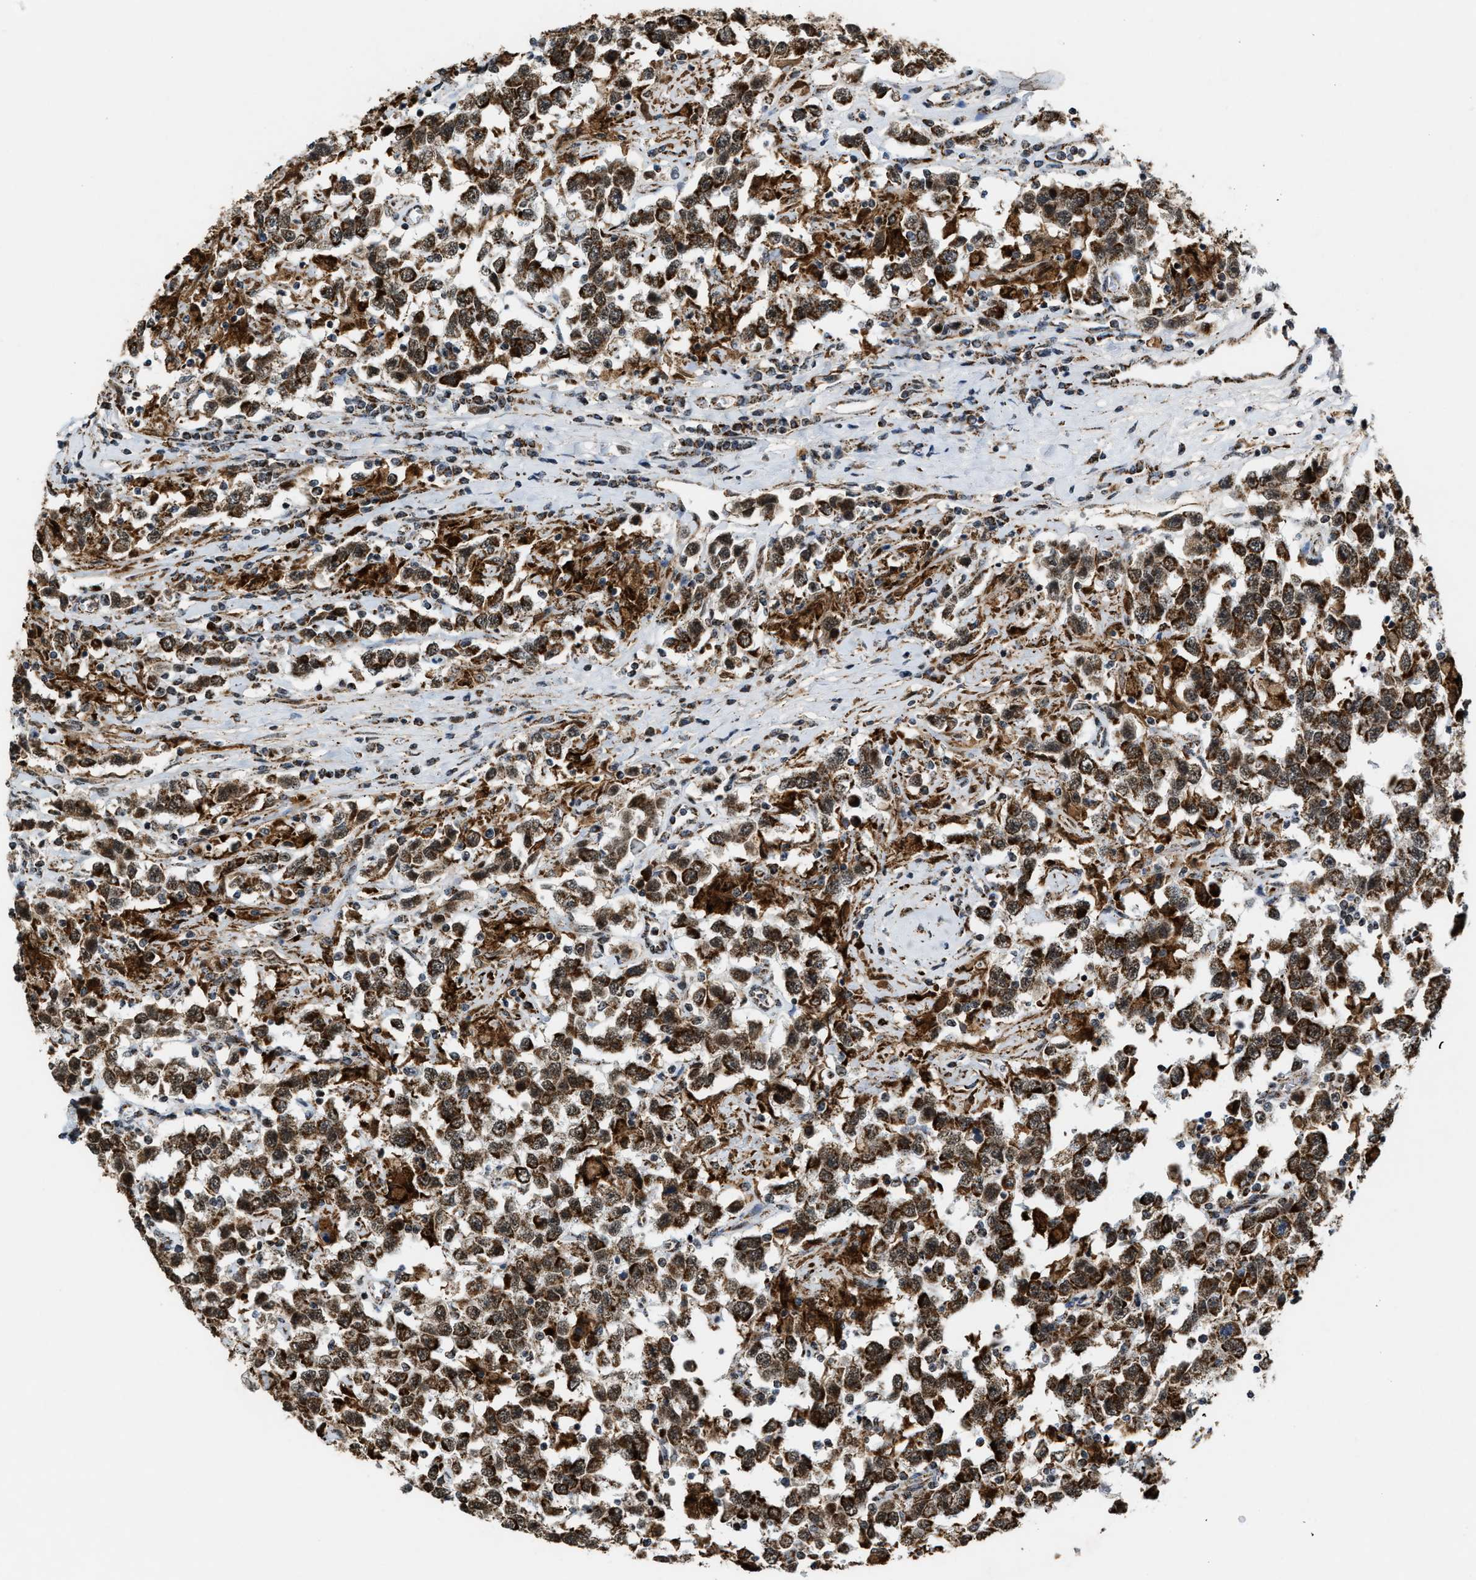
{"staining": {"intensity": "strong", "quantity": ">75%", "location": "cytoplasmic/membranous,nuclear"}, "tissue": "testis cancer", "cell_type": "Tumor cells", "image_type": "cancer", "snomed": [{"axis": "morphology", "description": "Seminoma, NOS"}, {"axis": "topography", "description": "Testis"}], "caption": "An image showing strong cytoplasmic/membranous and nuclear staining in approximately >75% of tumor cells in testis cancer (seminoma), as visualized by brown immunohistochemical staining.", "gene": "HIBADH", "patient": {"sex": "male", "age": 41}}